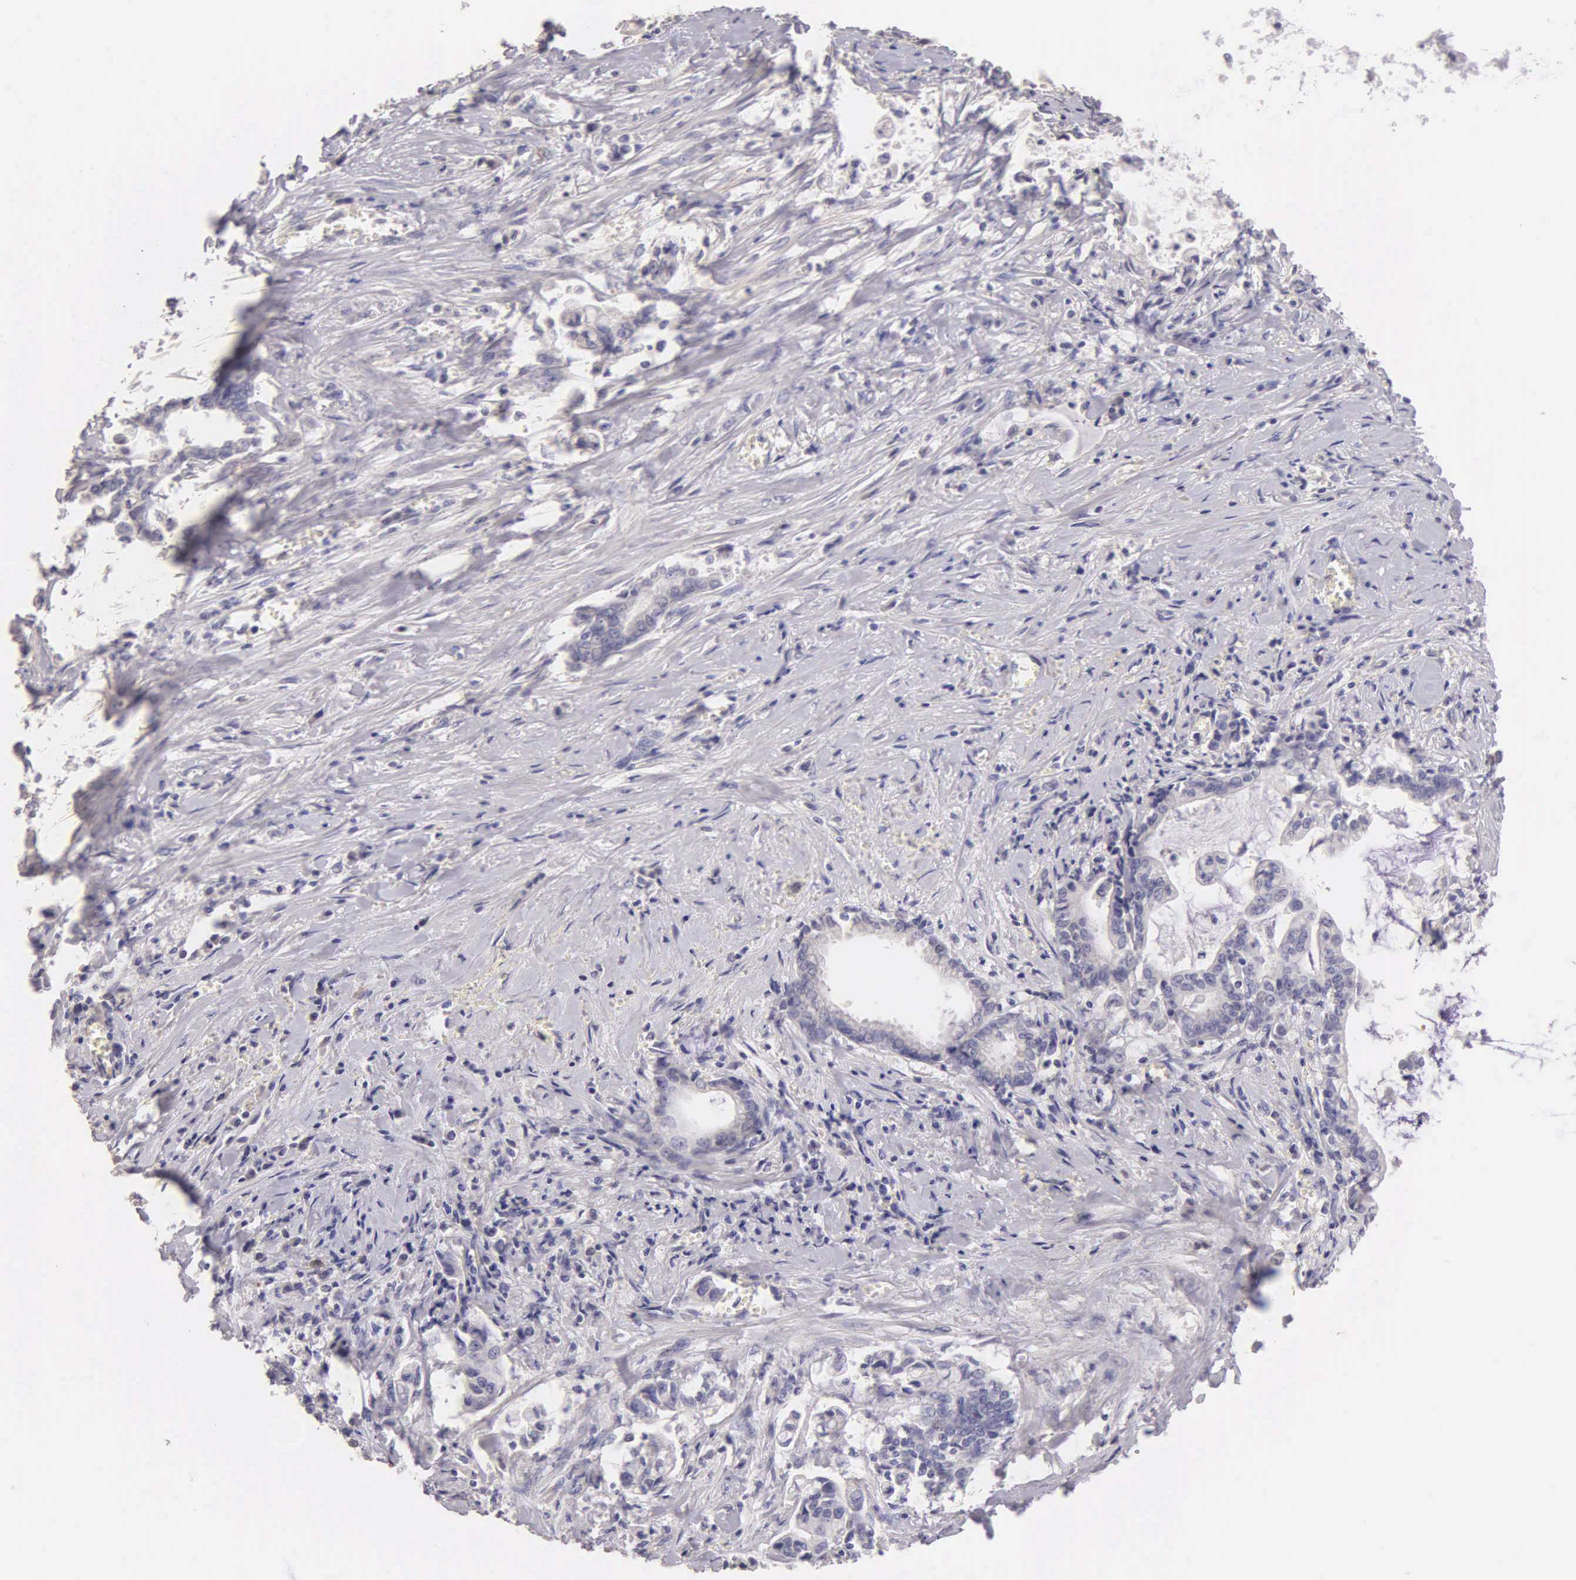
{"staining": {"intensity": "negative", "quantity": "none", "location": "none"}, "tissue": "liver cancer", "cell_type": "Tumor cells", "image_type": "cancer", "snomed": [{"axis": "morphology", "description": "Cholangiocarcinoma"}, {"axis": "topography", "description": "Liver"}], "caption": "Immunohistochemistry (IHC) of human liver cholangiocarcinoma reveals no expression in tumor cells.", "gene": "ESR1", "patient": {"sex": "male", "age": 57}}